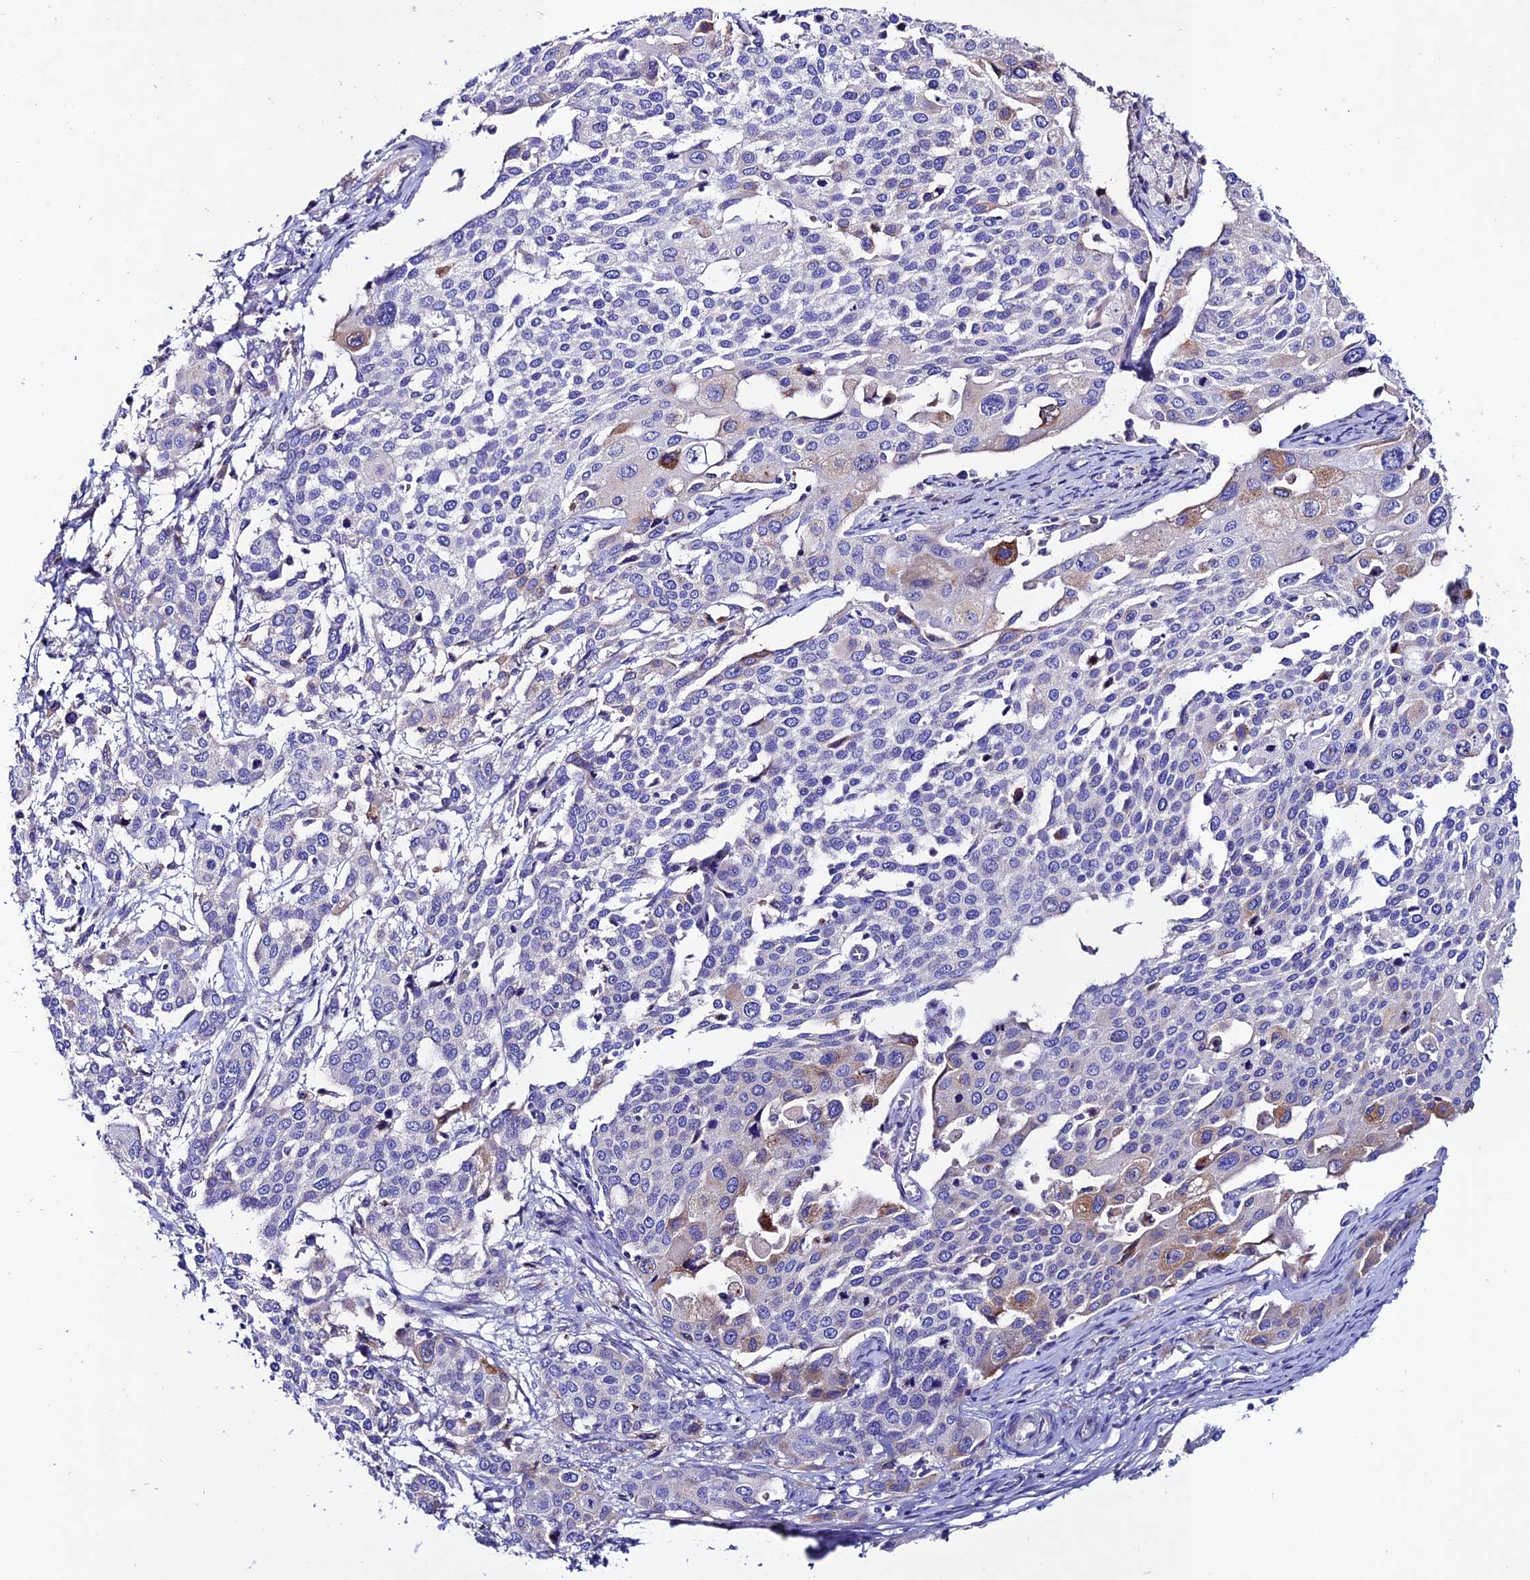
{"staining": {"intensity": "weak", "quantity": "<25%", "location": "cytoplasmic/membranous"}, "tissue": "cervical cancer", "cell_type": "Tumor cells", "image_type": "cancer", "snomed": [{"axis": "morphology", "description": "Squamous cell carcinoma, NOS"}, {"axis": "topography", "description": "Cervix"}], "caption": "Immunohistochemical staining of human cervical squamous cell carcinoma demonstrates no significant staining in tumor cells.", "gene": "OR51Q1", "patient": {"sex": "female", "age": 44}}